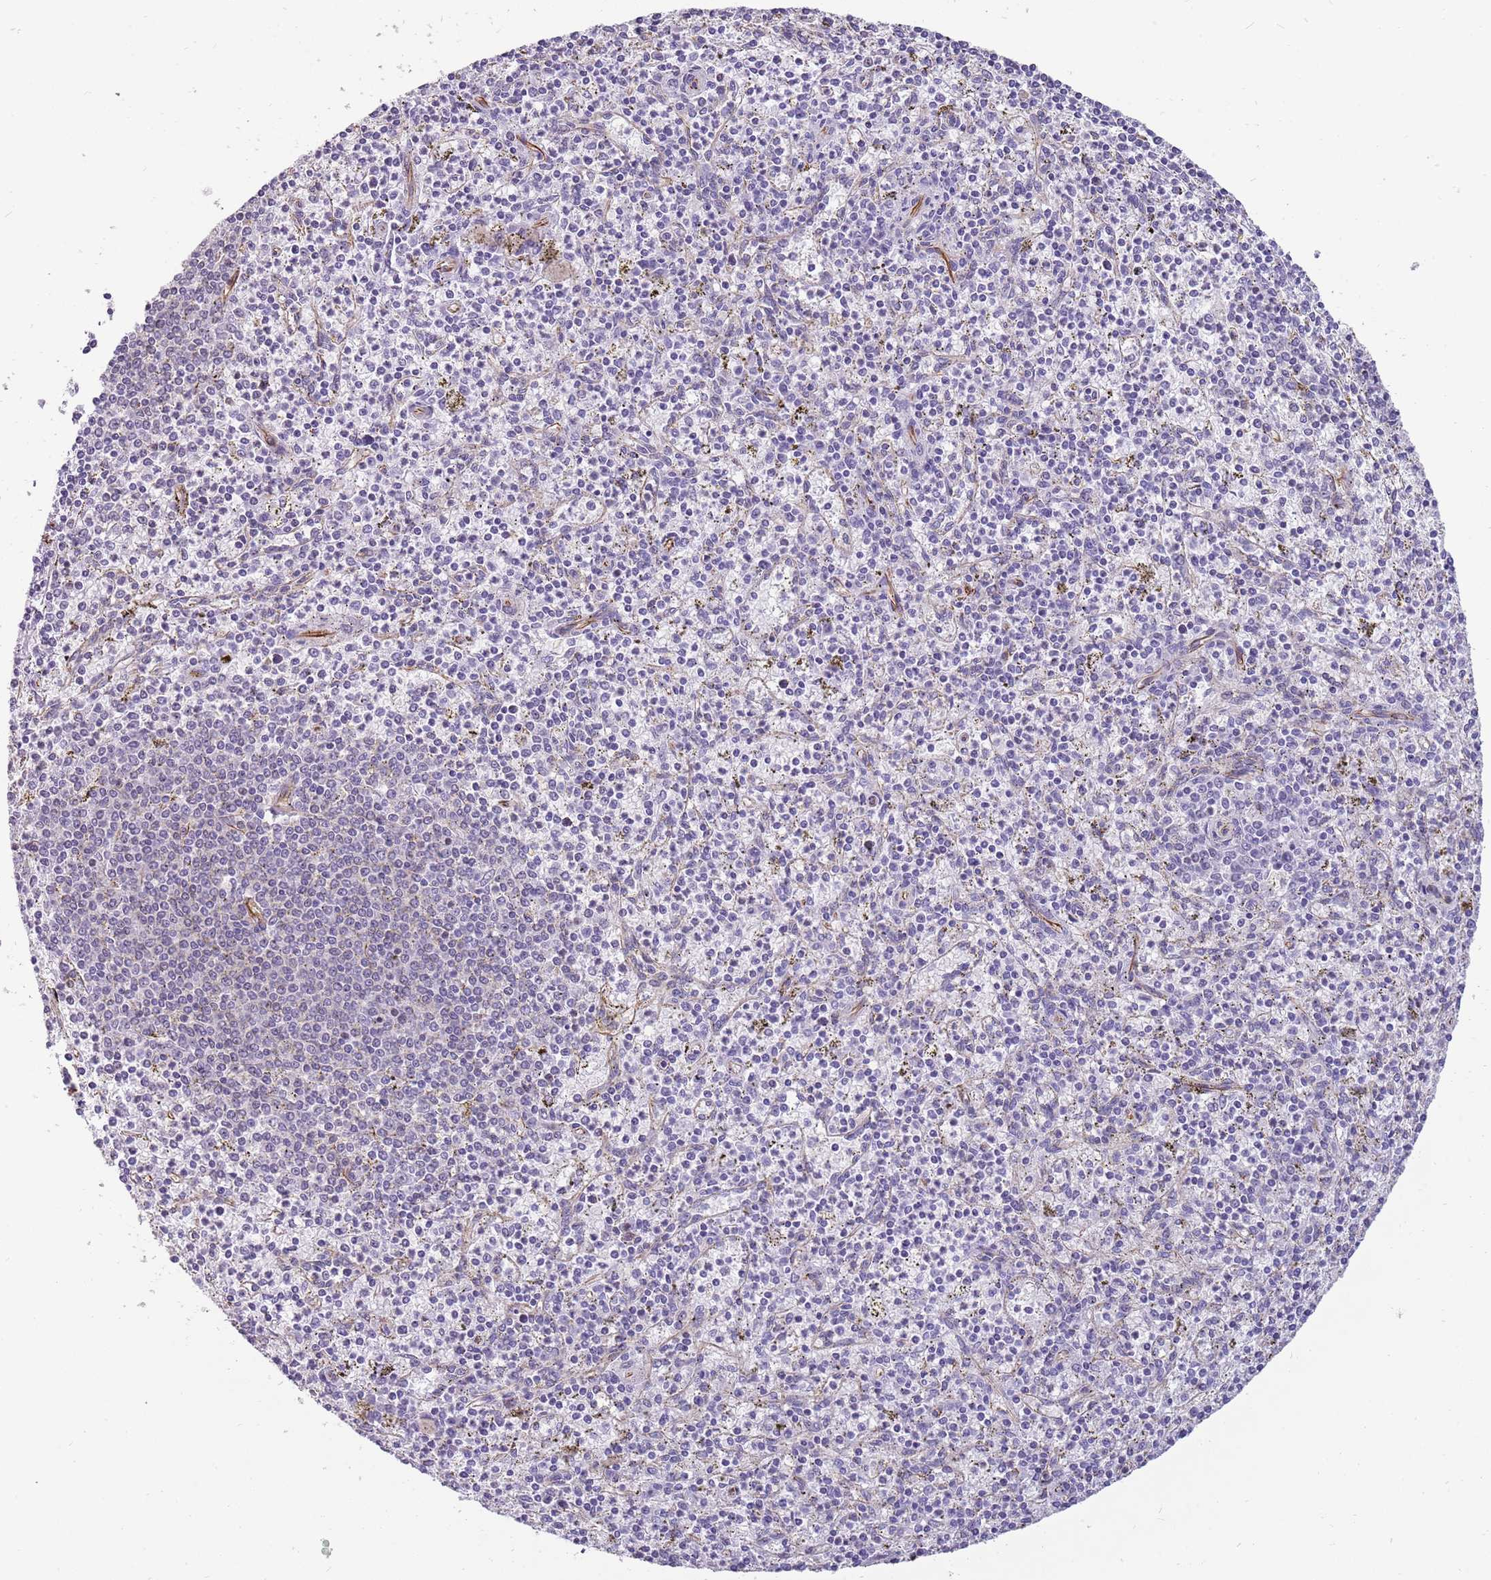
{"staining": {"intensity": "negative", "quantity": "none", "location": "none"}, "tissue": "spleen", "cell_type": "Cells in red pulp", "image_type": "normal", "snomed": [{"axis": "morphology", "description": "Normal tissue, NOS"}, {"axis": "topography", "description": "Spleen"}], "caption": "The histopathology image demonstrates no staining of cells in red pulp in normal spleen.", "gene": "ENSG00000271254", "patient": {"sex": "male", "age": 72}}